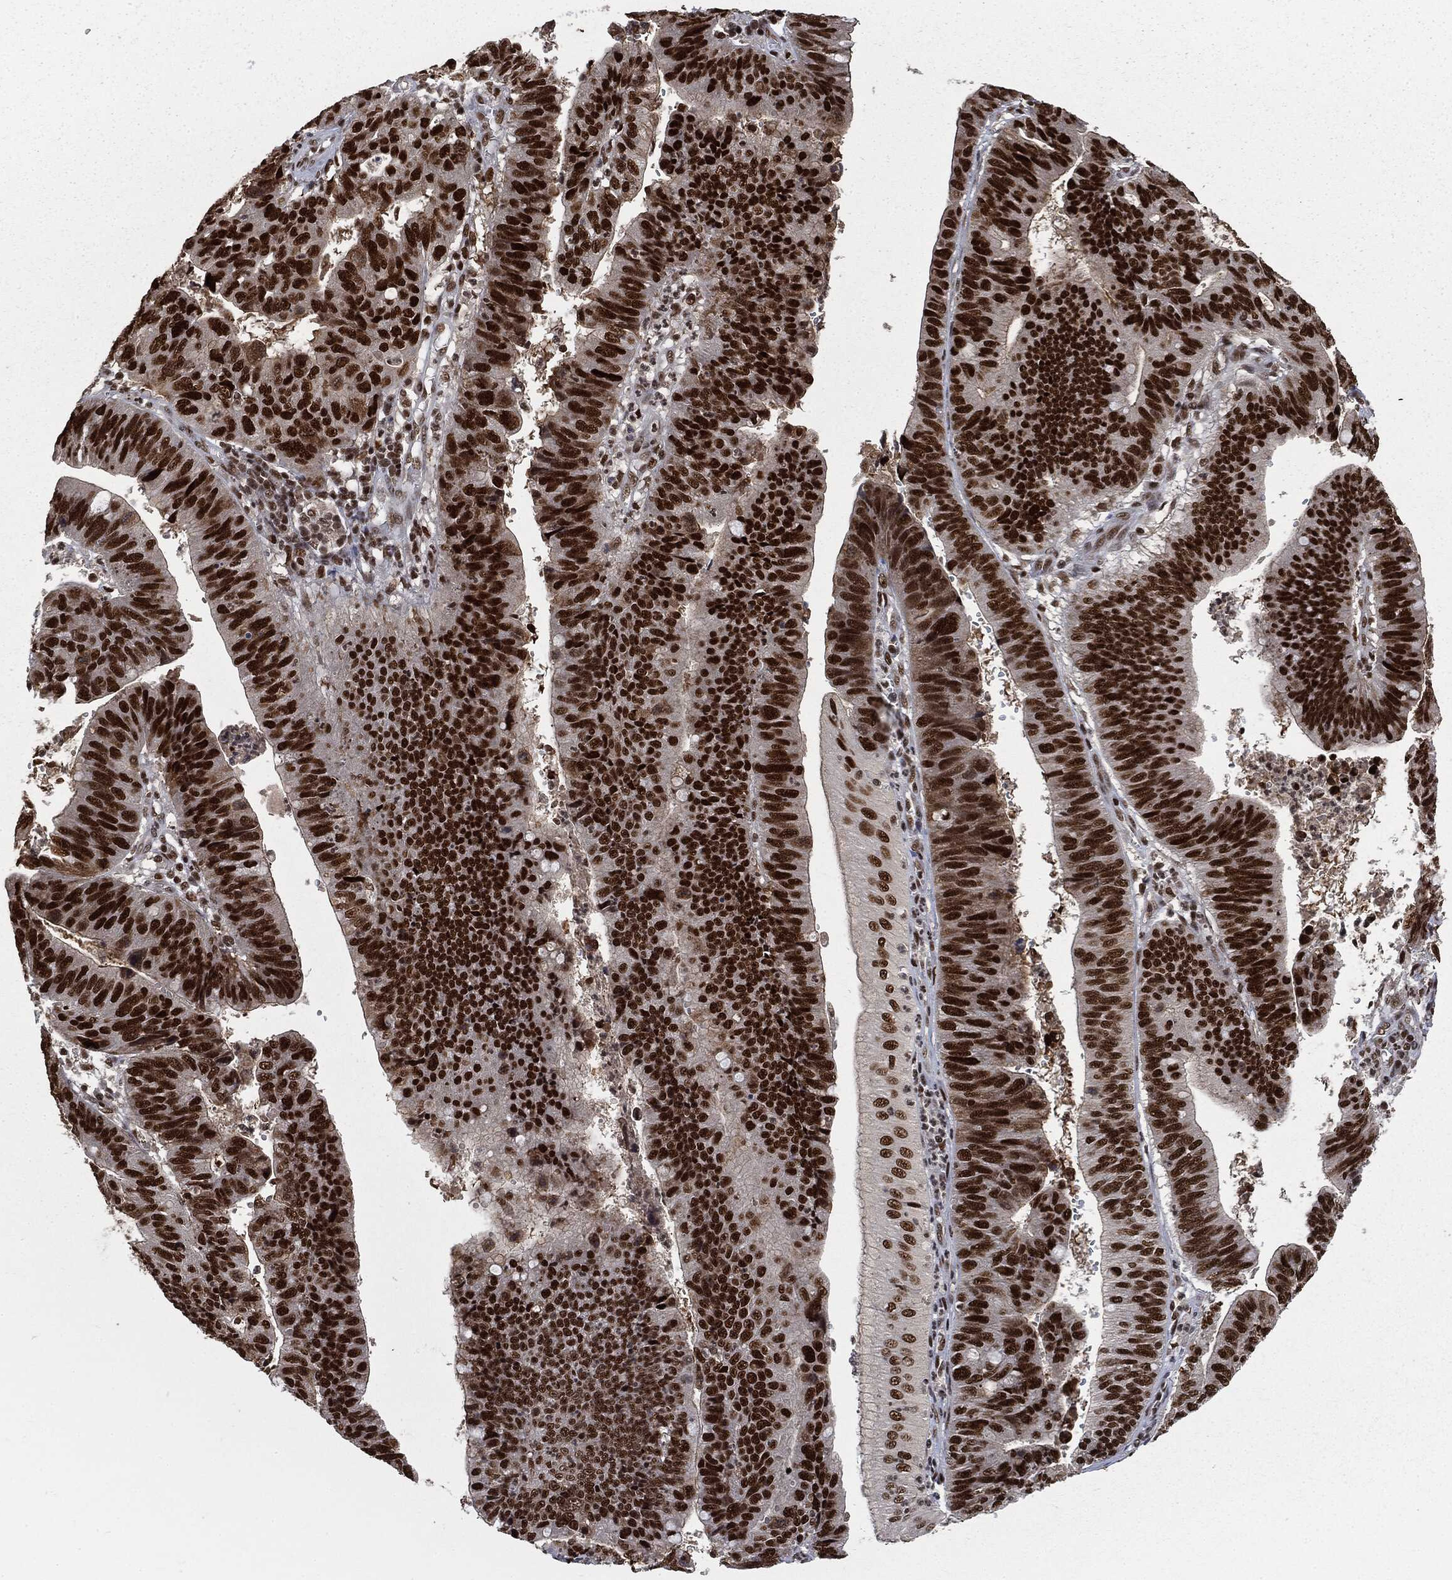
{"staining": {"intensity": "strong", "quantity": ">75%", "location": "nuclear"}, "tissue": "stomach cancer", "cell_type": "Tumor cells", "image_type": "cancer", "snomed": [{"axis": "morphology", "description": "Adenocarcinoma, NOS"}, {"axis": "topography", "description": "Stomach"}], "caption": "Stomach cancer (adenocarcinoma) was stained to show a protein in brown. There is high levels of strong nuclear positivity in about >75% of tumor cells.", "gene": "DPH2", "patient": {"sex": "male", "age": 59}}